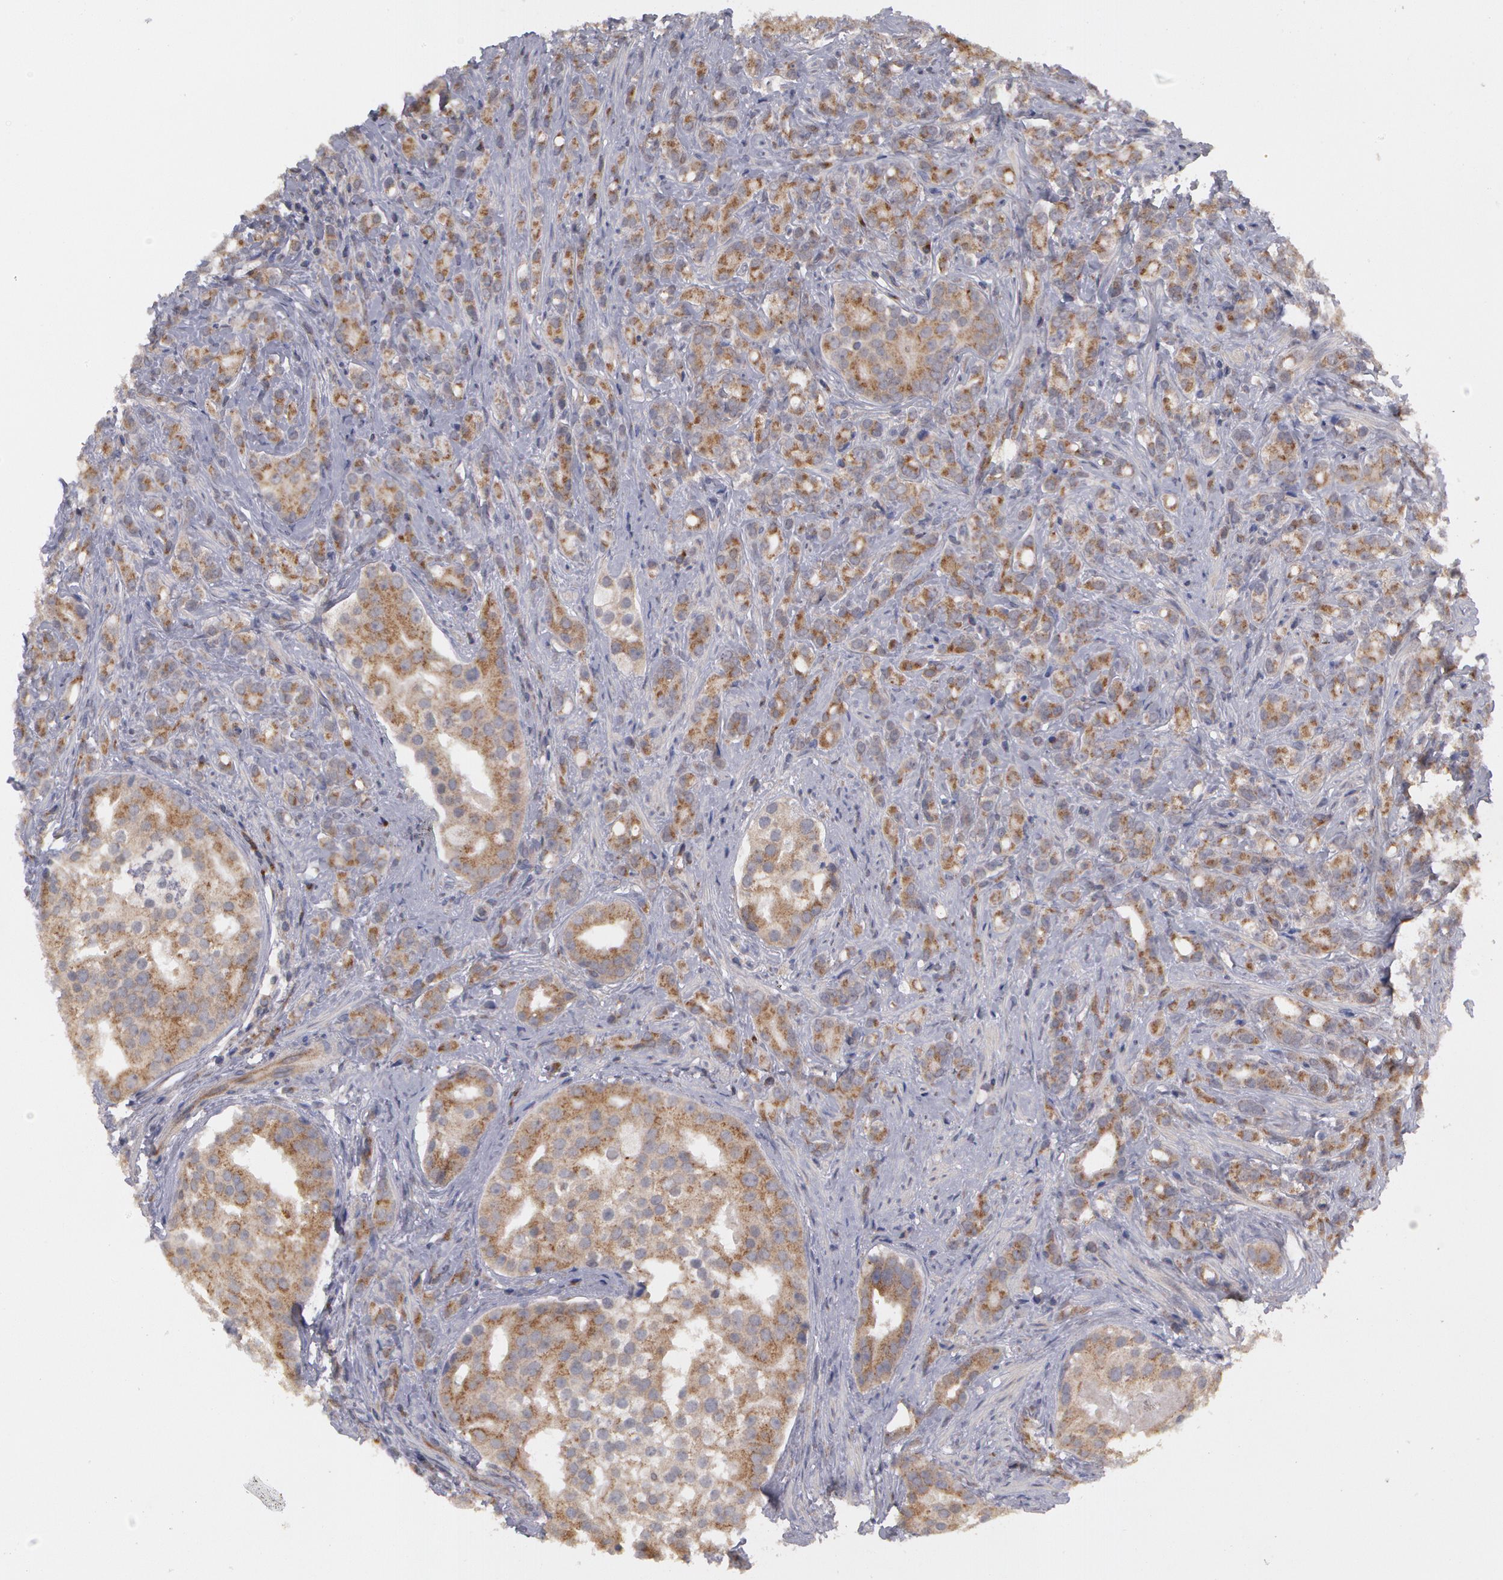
{"staining": {"intensity": "moderate", "quantity": ">75%", "location": "cytoplasmic/membranous"}, "tissue": "prostate cancer", "cell_type": "Tumor cells", "image_type": "cancer", "snomed": [{"axis": "morphology", "description": "Adenocarcinoma, Medium grade"}, {"axis": "topography", "description": "Prostate"}], "caption": "Immunohistochemical staining of prostate cancer (medium-grade adenocarcinoma) shows moderate cytoplasmic/membranous protein positivity in about >75% of tumor cells.", "gene": "STX5", "patient": {"sex": "male", "age": 59}}